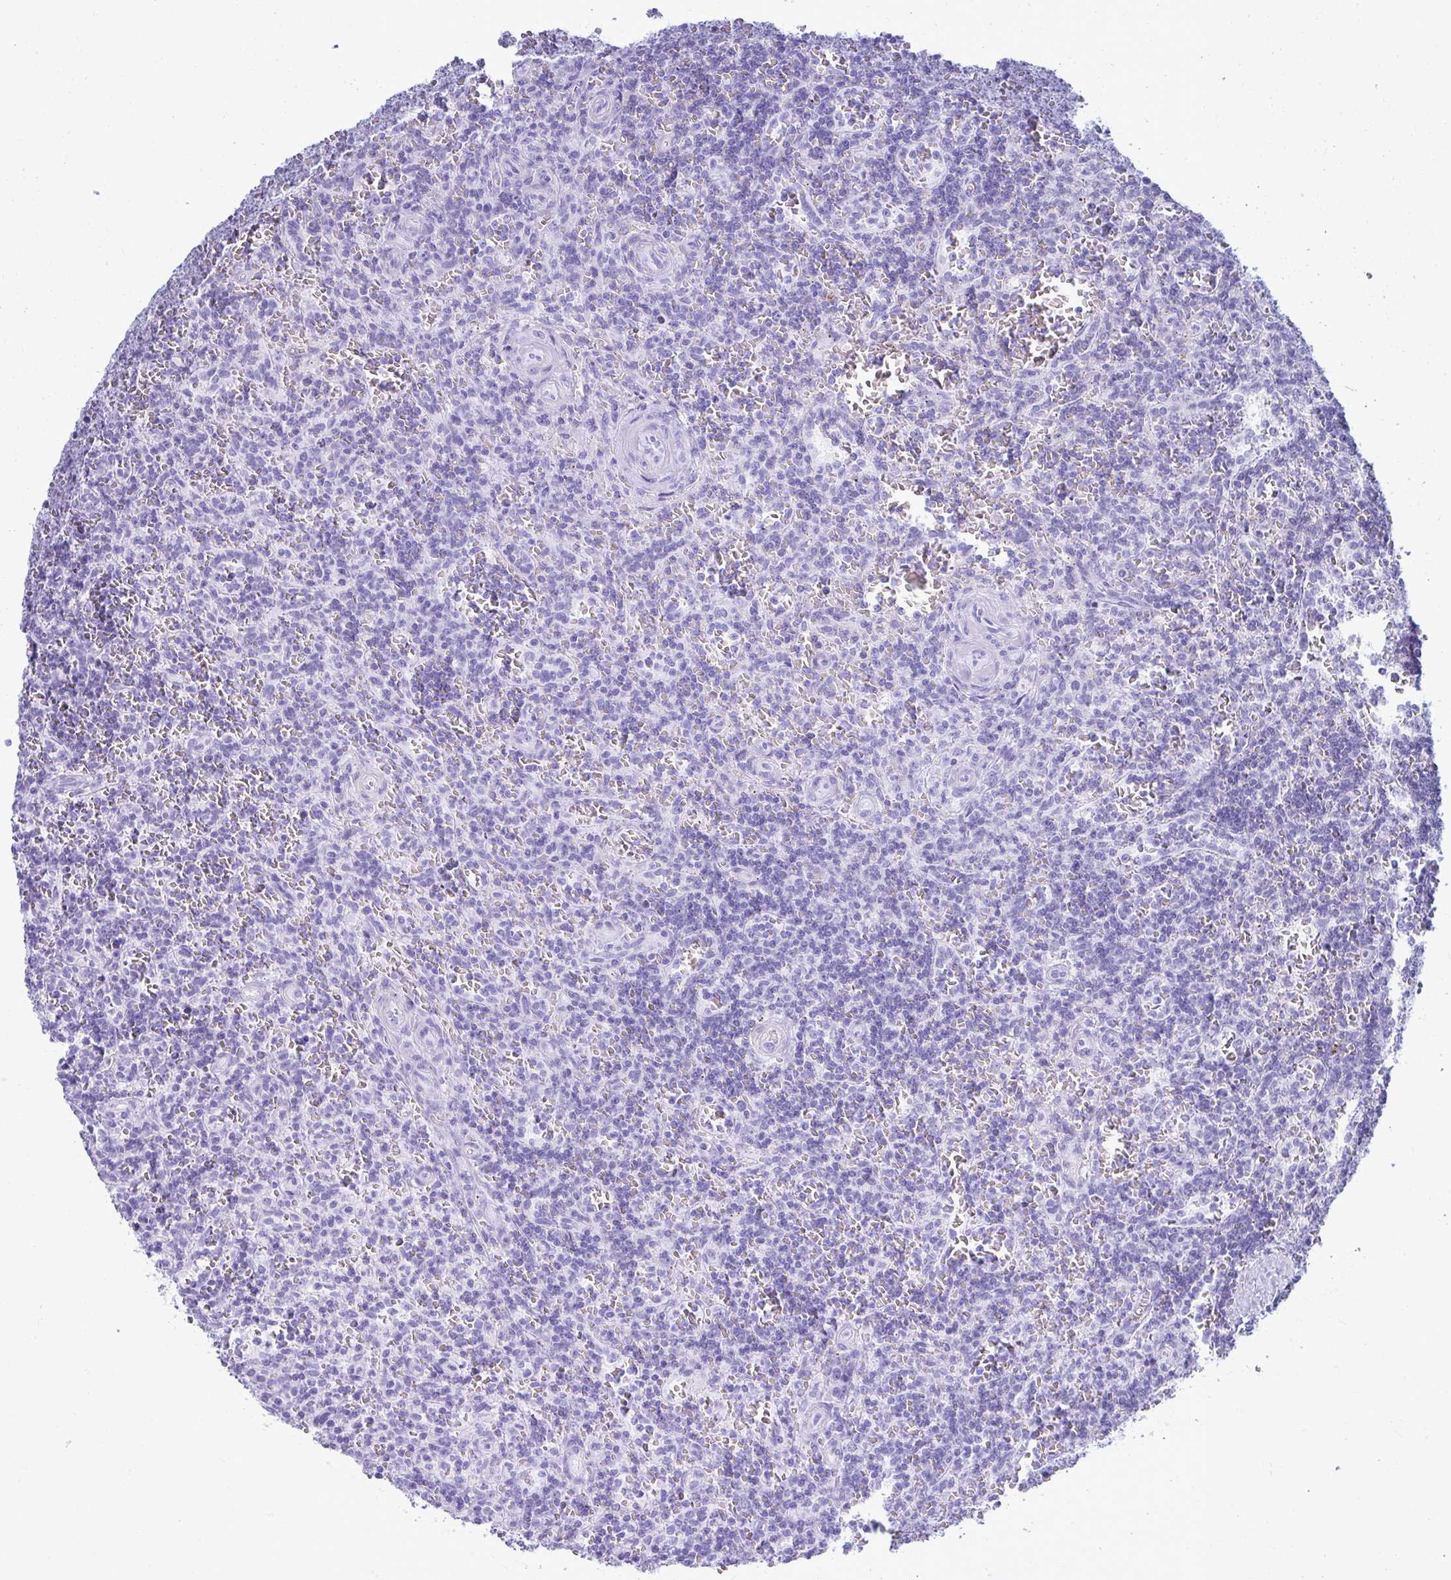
{"staining": {"intensity": "negative", "quantity": "none", "location": "none"}, "tissue": "lymphoma", "cell_type": "Tumor cells", "image_type": "cancer", "snomed": [{"axis": "morphology", "description": "Malignant lymphoma, non-Hodgkin's type, Low grade"}, {"axis": "topography", "description": "Spleen"}], "caption": "Protein analysis of lymphoma displays no significant staining in tumor cells. The staining was performed using DAB (3,3'-diaminobenzidine) to visualize the protein expression in brown, while the nuclei were stained in blue with hematoxylin (Magnification: 20x).", "gene": "ATP4B", "patient": {"sex": "male", "age": 73}}